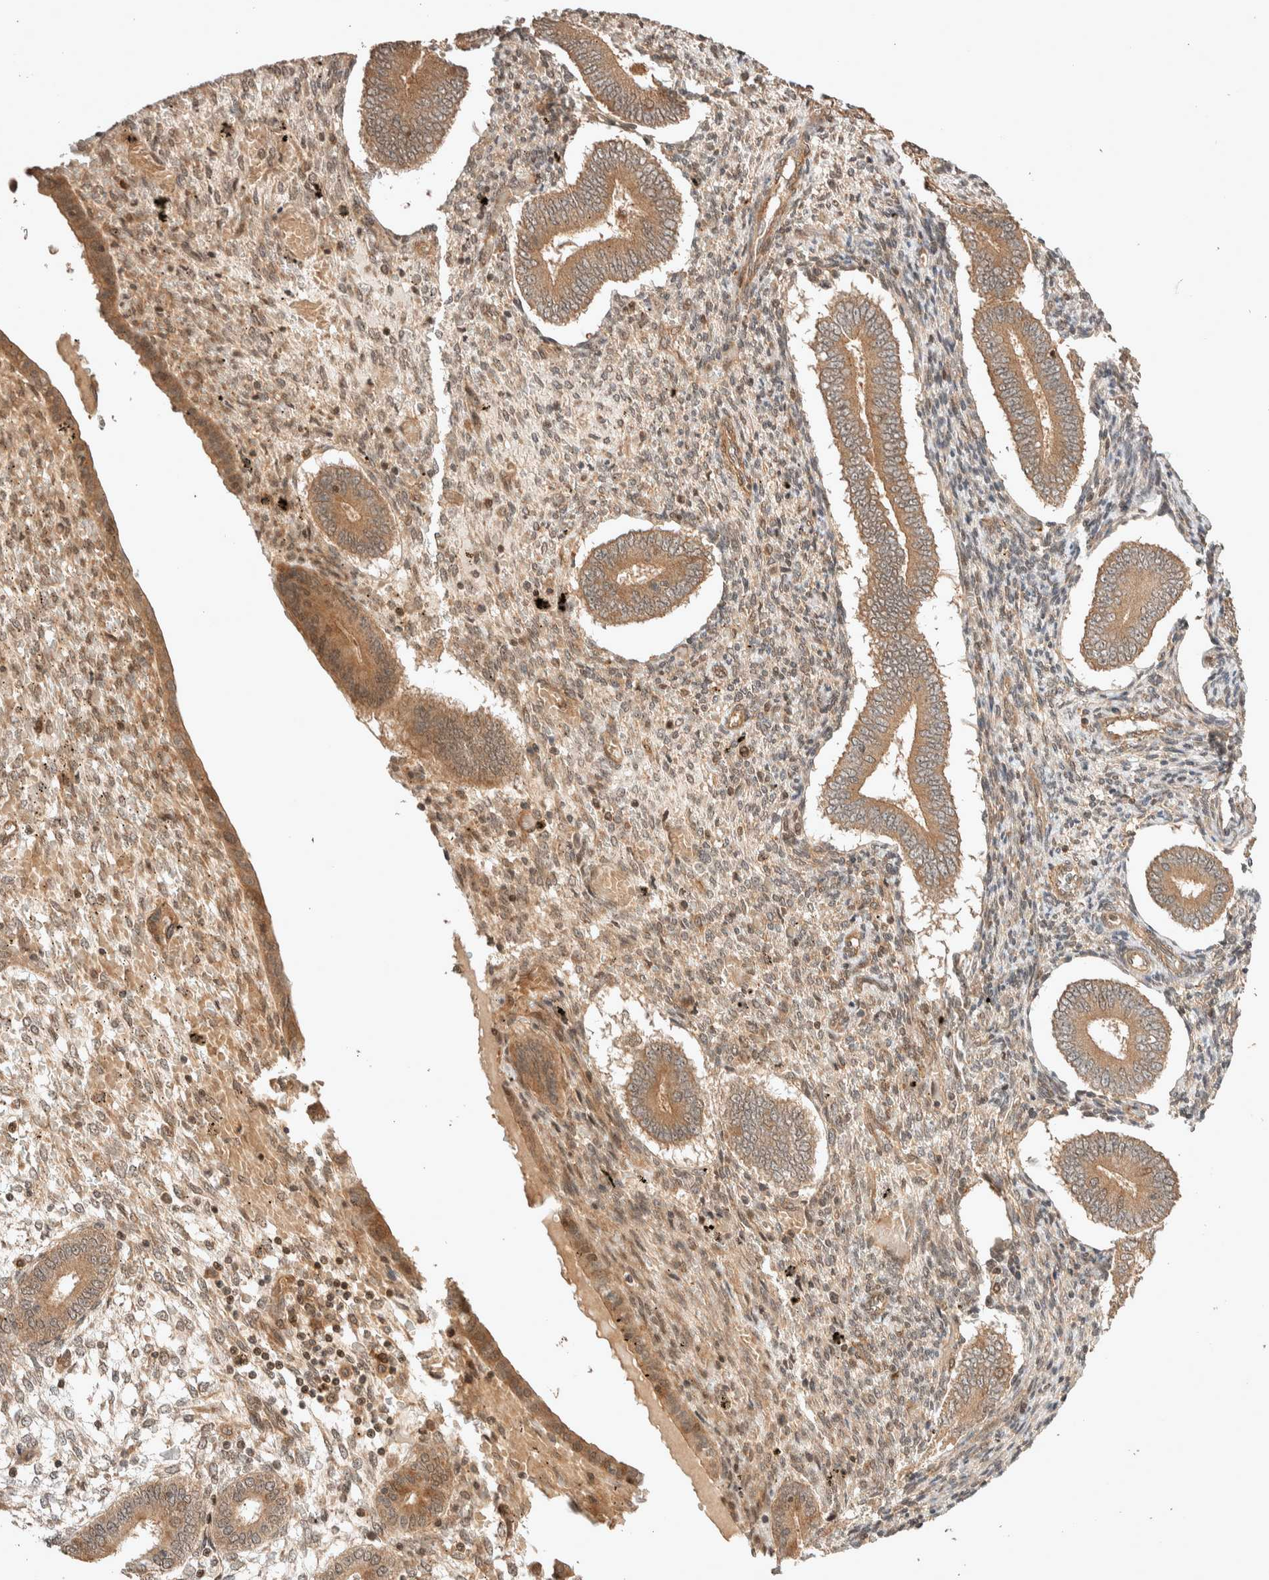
{"staining": {"intensity": "weak", "quantity": "25%-75%", "location": "cytoplasmic/membranous"}, "tissue": "endometrium", "cell_type": "Cells in endometrial stroma", "image_type": "normal", "snomed": [{"axis": "morphology", "description": "Normal tissue, NOS"}, {"axis": "topography", "description": "Endometrium"}], "caption": "An immunohistochemistry photomicrograph of normal tissue is shown. Protein staining in brown shows weak cytoplasmic/membranous positivity in endometrium within cells in endometrial stroma.", "gene": "THRA", "patient": {"sex": "female", "age": 42}}